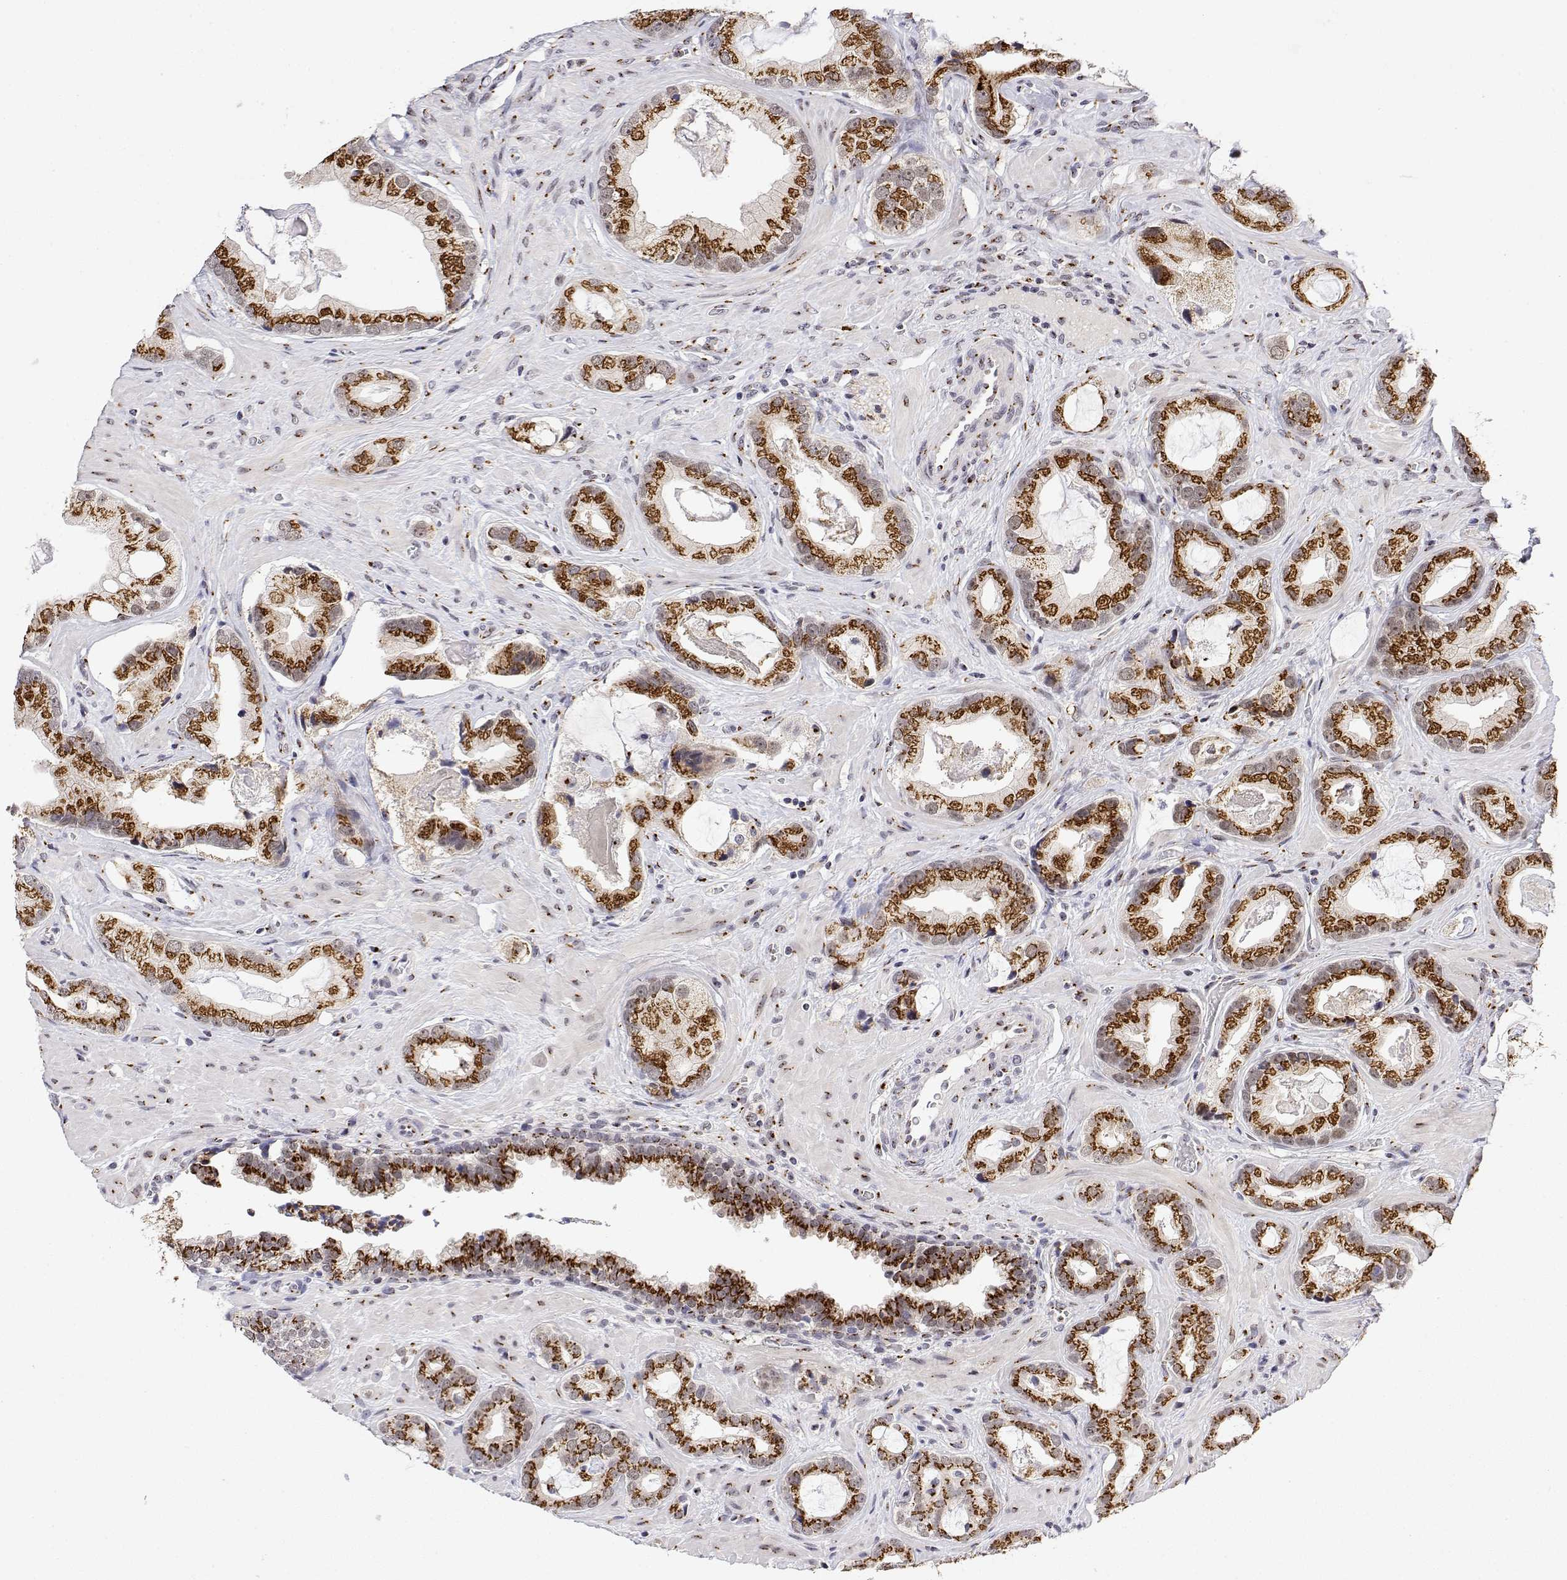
{"staining": {"intensity": "strong", "quantity": ">75%", "location": "cytoplasmic/membranous"}, "tissue": "prostate cancer", "cell_type": "Tumor cells", "image_type": "cancer", "snomed": [{"axis": "morphology", "description": "Adenocarcinoma, Low grade"}, {"axis": "topography", "description": "Prostate"}], "caption": "Prostate cancer stained for a protein (brown) displays strong cytoplasmic/membranous positive positivity in about >75% of tumor cells.", "gene": "YIPF3", "patient": {"sex": "male", "age": 62}}